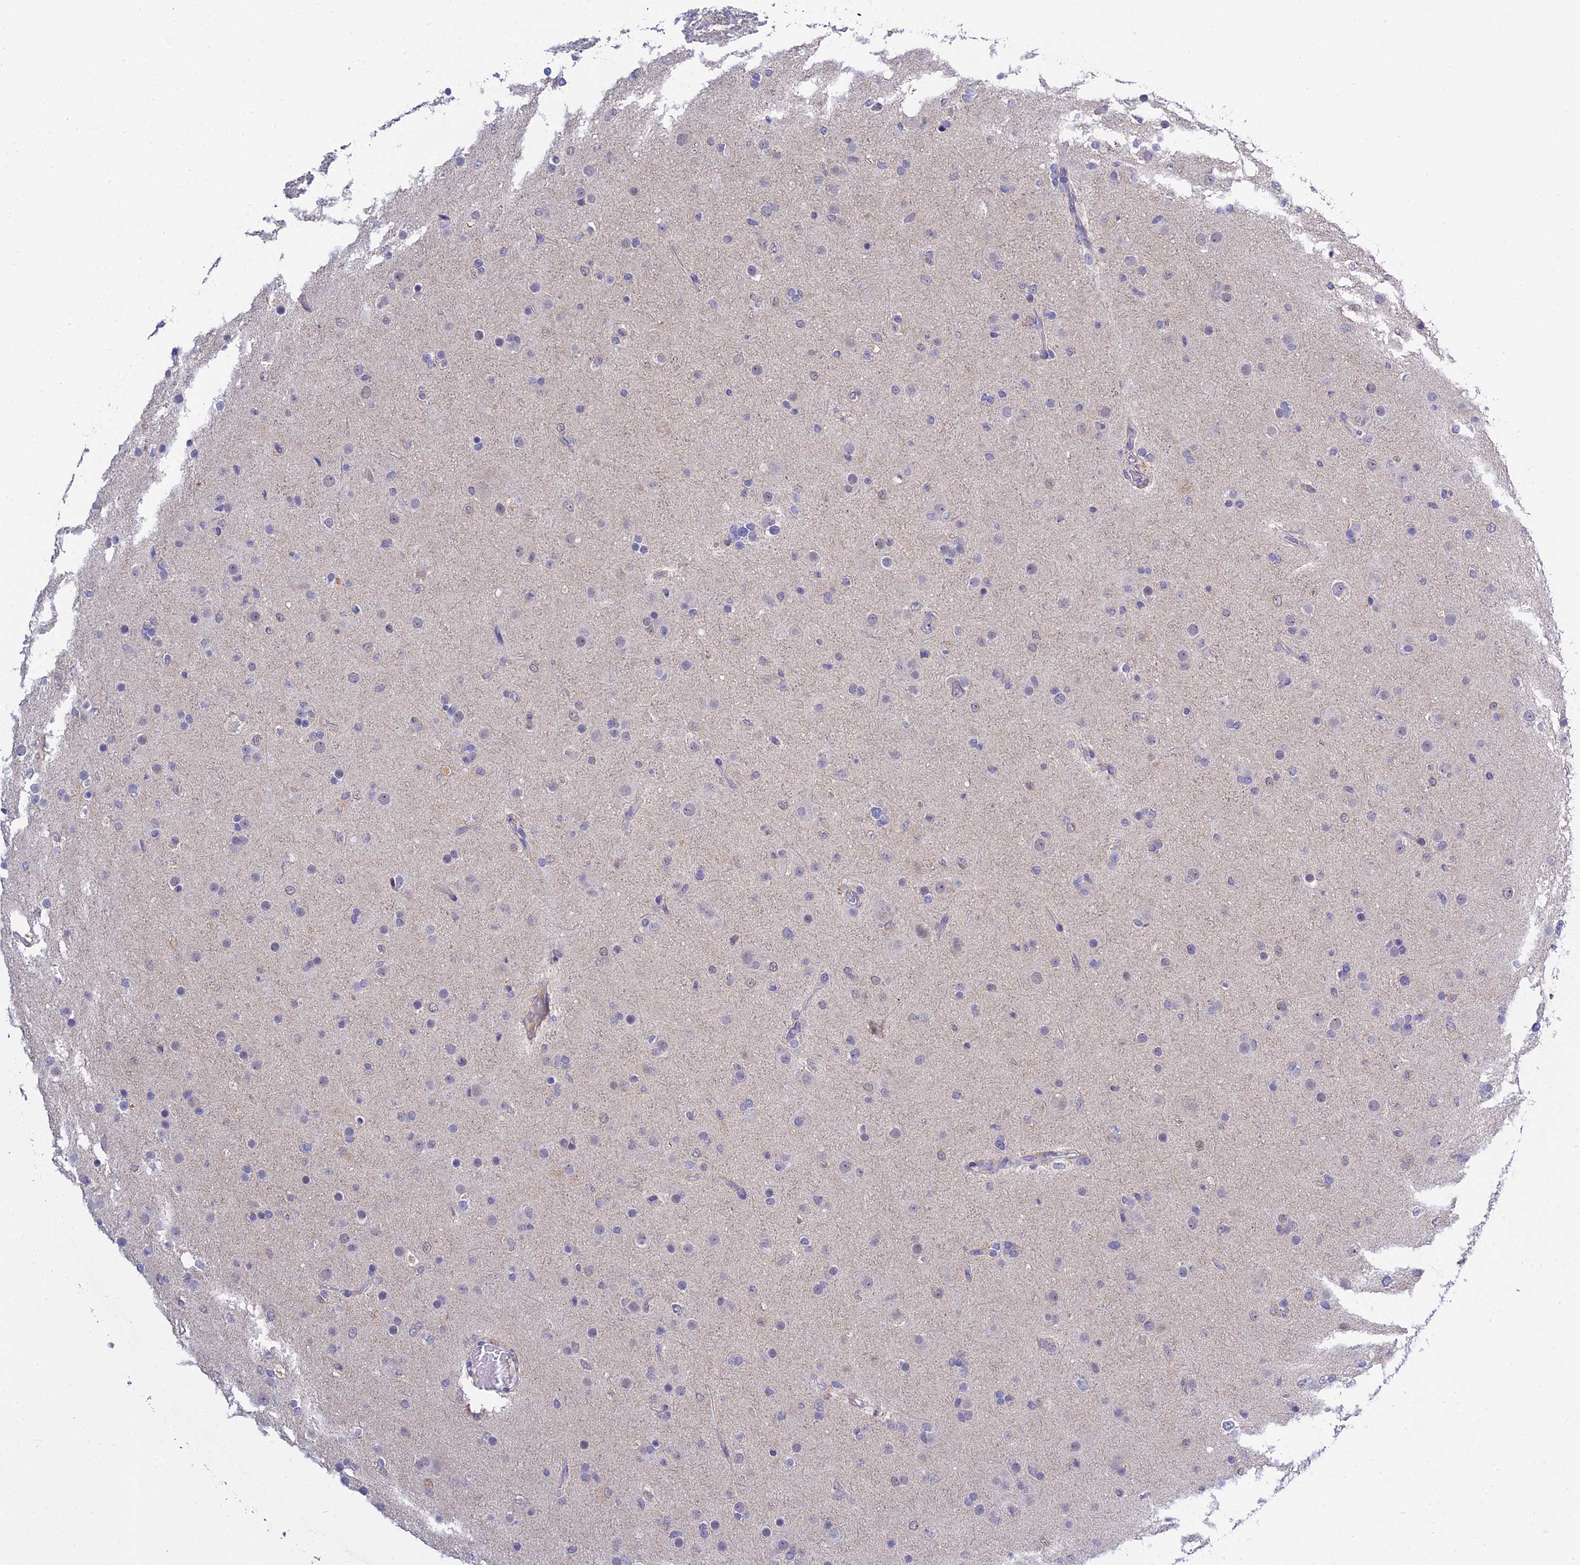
{"staining": {"intensity": "negative", "quantity": "none", "location": "none"}, "tissue": "glioma", "cell_type": "Tumor cells", "image_type": "cancer", "snomed": [{"axis": "morphology", "description": "Glioma, malignant, Low grade"}, {"axis": "topography", "description": "Brain"}], "caption": "Histopathology image shows no significant protein staining in tumor cells of glioma.", "gene": "HOXB1", "patient": {"sex": "male", "age": 65}}